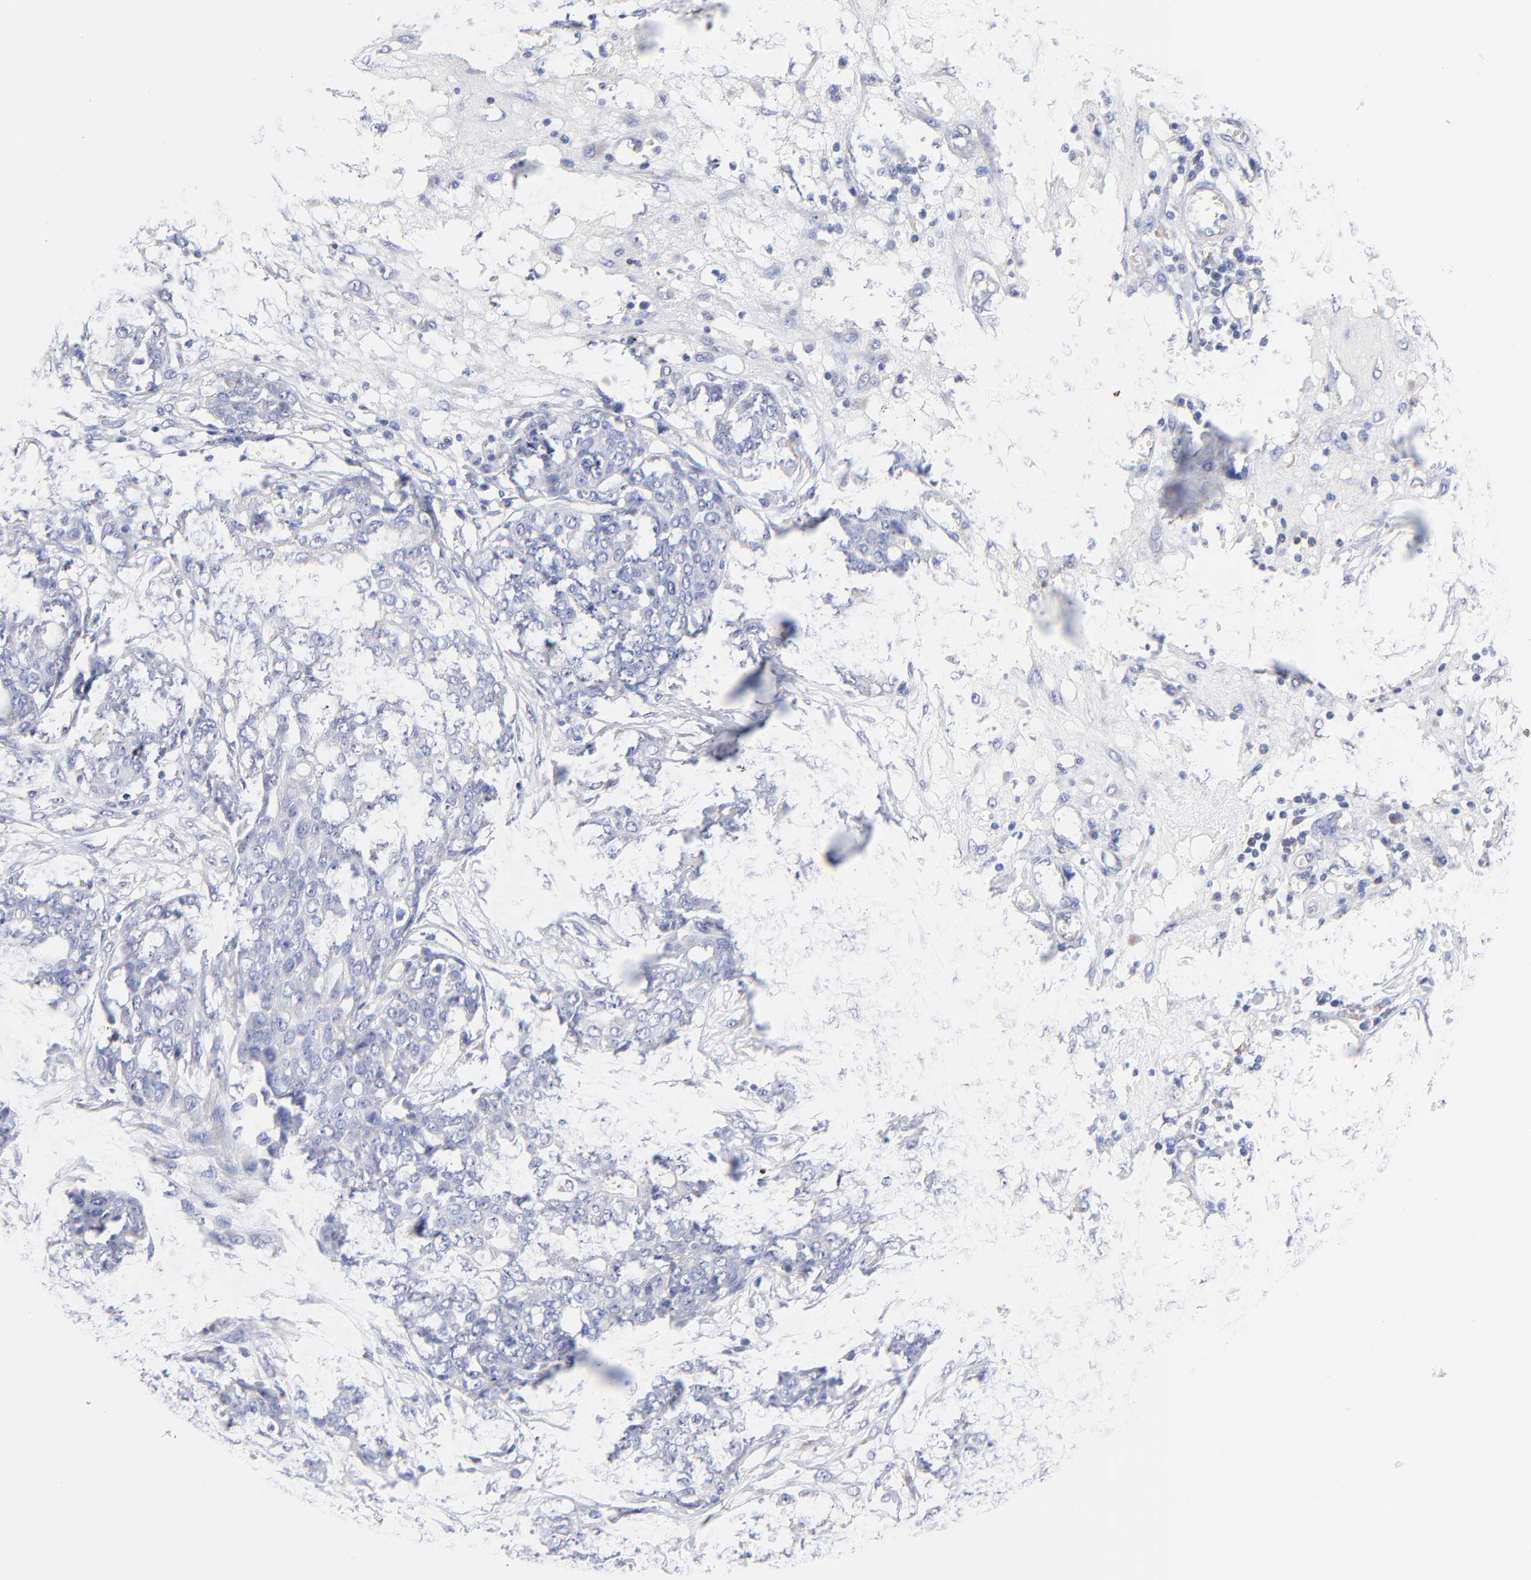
{"staining": {"intensity": "negative", "quantity": "none", "location": "none"}, "tissue": "ovarian cancer", "cell_type": "Tumor cells", "image_type": "cancer", "snomed": [{"axis": "morphology", "description": "Cystadenocarcinoma, serous, NOS"}, {"axis": "topography", "description": "Soft tissue"}, {"axis": "topography", "description": "Ovary"}], "caption": "Protein analysis of ovarian cancer exhibits no significant expression in tumor cells.", "gene": "TNFRSF13C", "patient": {"sex": "female", "age": 57}}